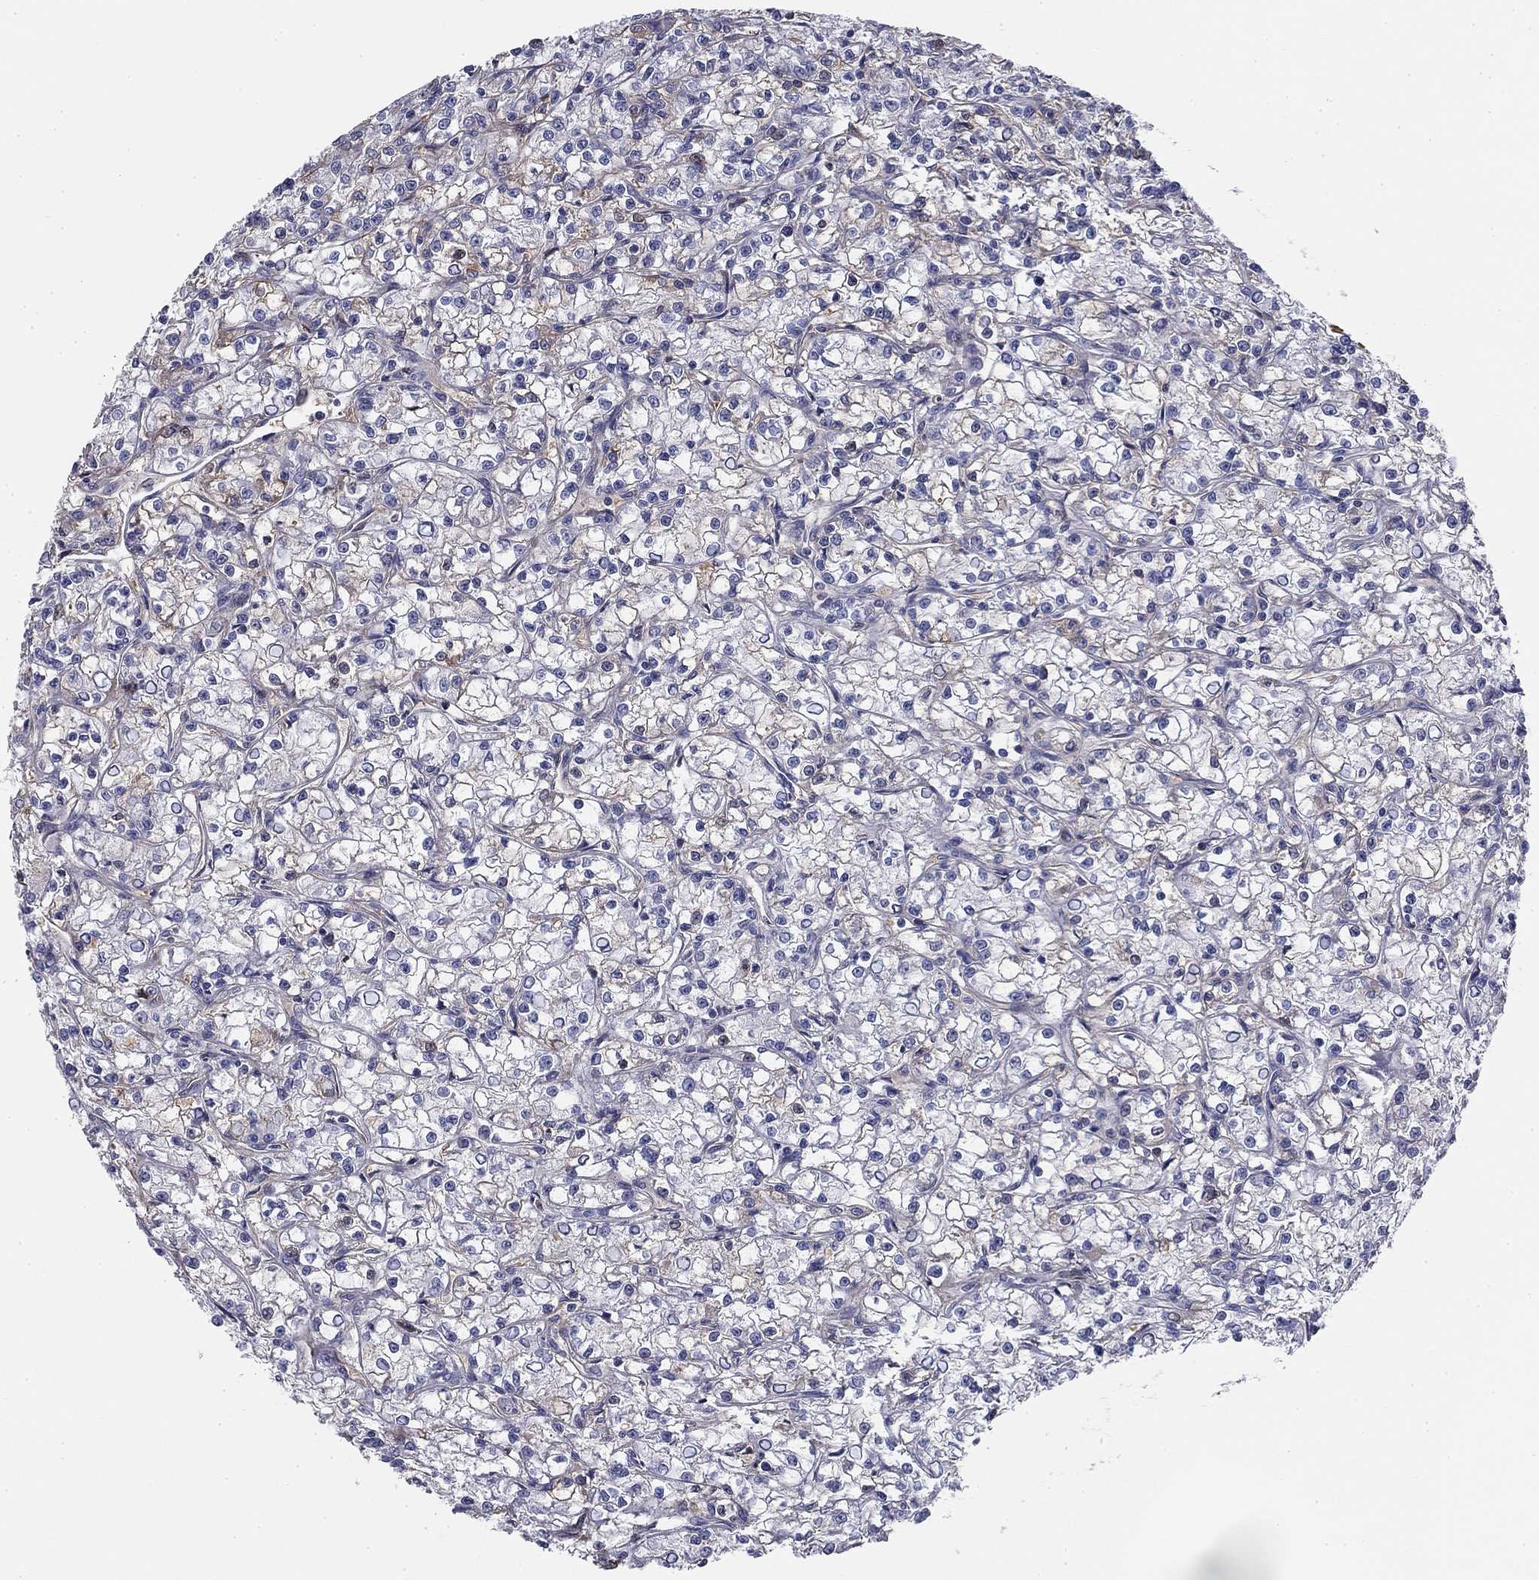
{"staining": {"intensity": "weak", "quantity": "<25%", "location": "cytoplasmic/membranous"}, "tissue": "renal cancer", "cell_type": "Tumor cells", "image_type": "cancer", "snomed": [{"axis": "morphology", "description": "Adenocarcinoma, NOS"}, {"axis": "topography", "description": "Kidney"}], "caption": "Image shows no protein positivity in tumor cells of adenocarcinoma (renal) tissue.", "gene": "CPLX4", "patient": {"sex": "female", "age": 59}}